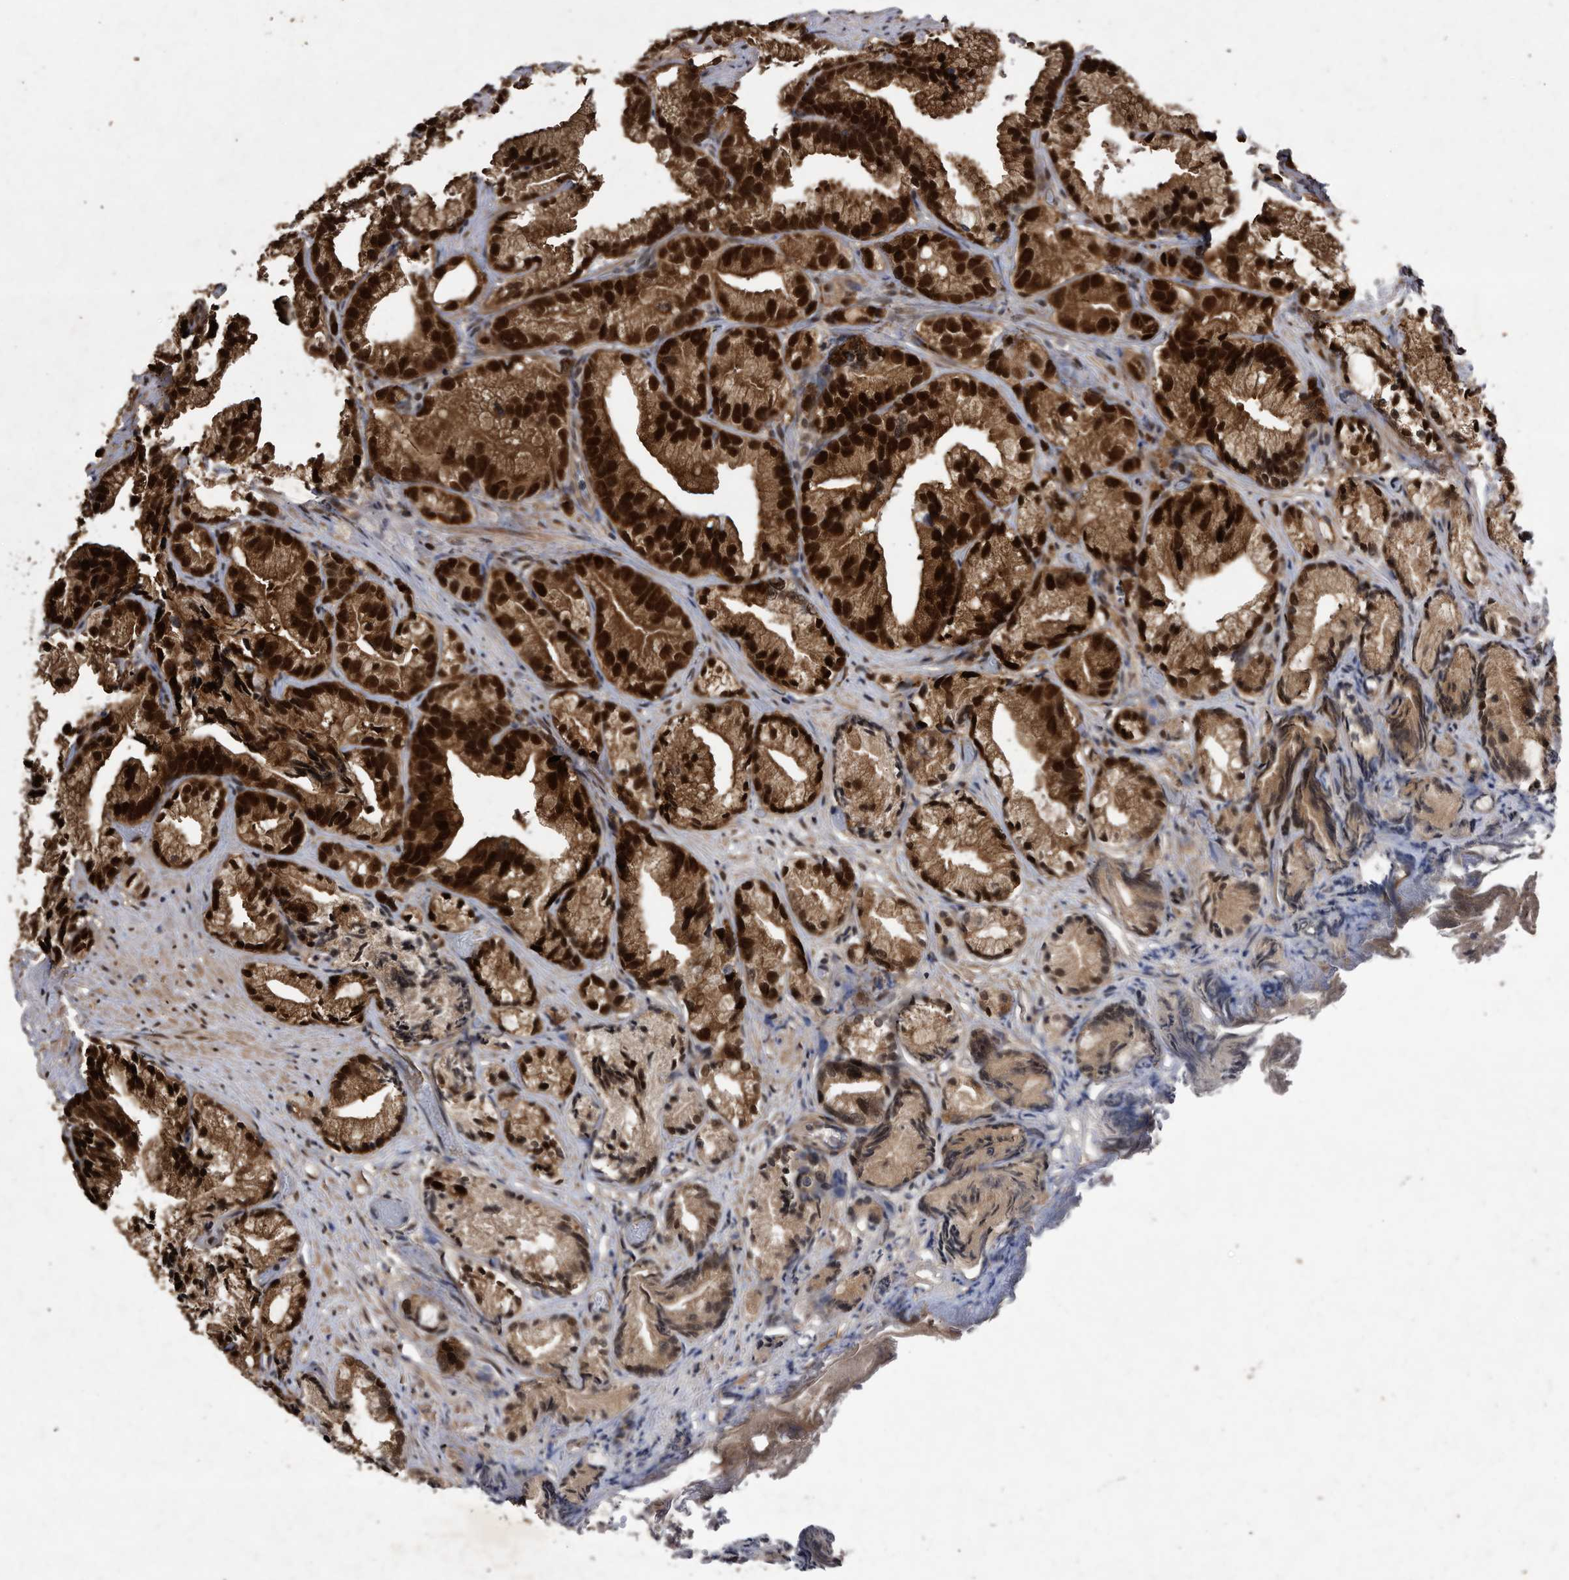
{"staining": {"intensity": "strong", "quantity": ">75%", "location": "cytoplasmic/membranous,nuclear"}, "tissue": "prostate cancer", "cell_type": "Tumor cells", "image_type": "cancer", "snomed": [{"axis": "morphology", "description": "Adenocarcinoma, Low grade"}, {"axis": "topography", "description": "Prostate"}], "caption": "Human prostate adenocarcinoma (low-grade) stained with a protein marker reveals strong staining in tumor cells.", "gene": "RAD23B", "patient": {"sex": "male", "age": 89}}